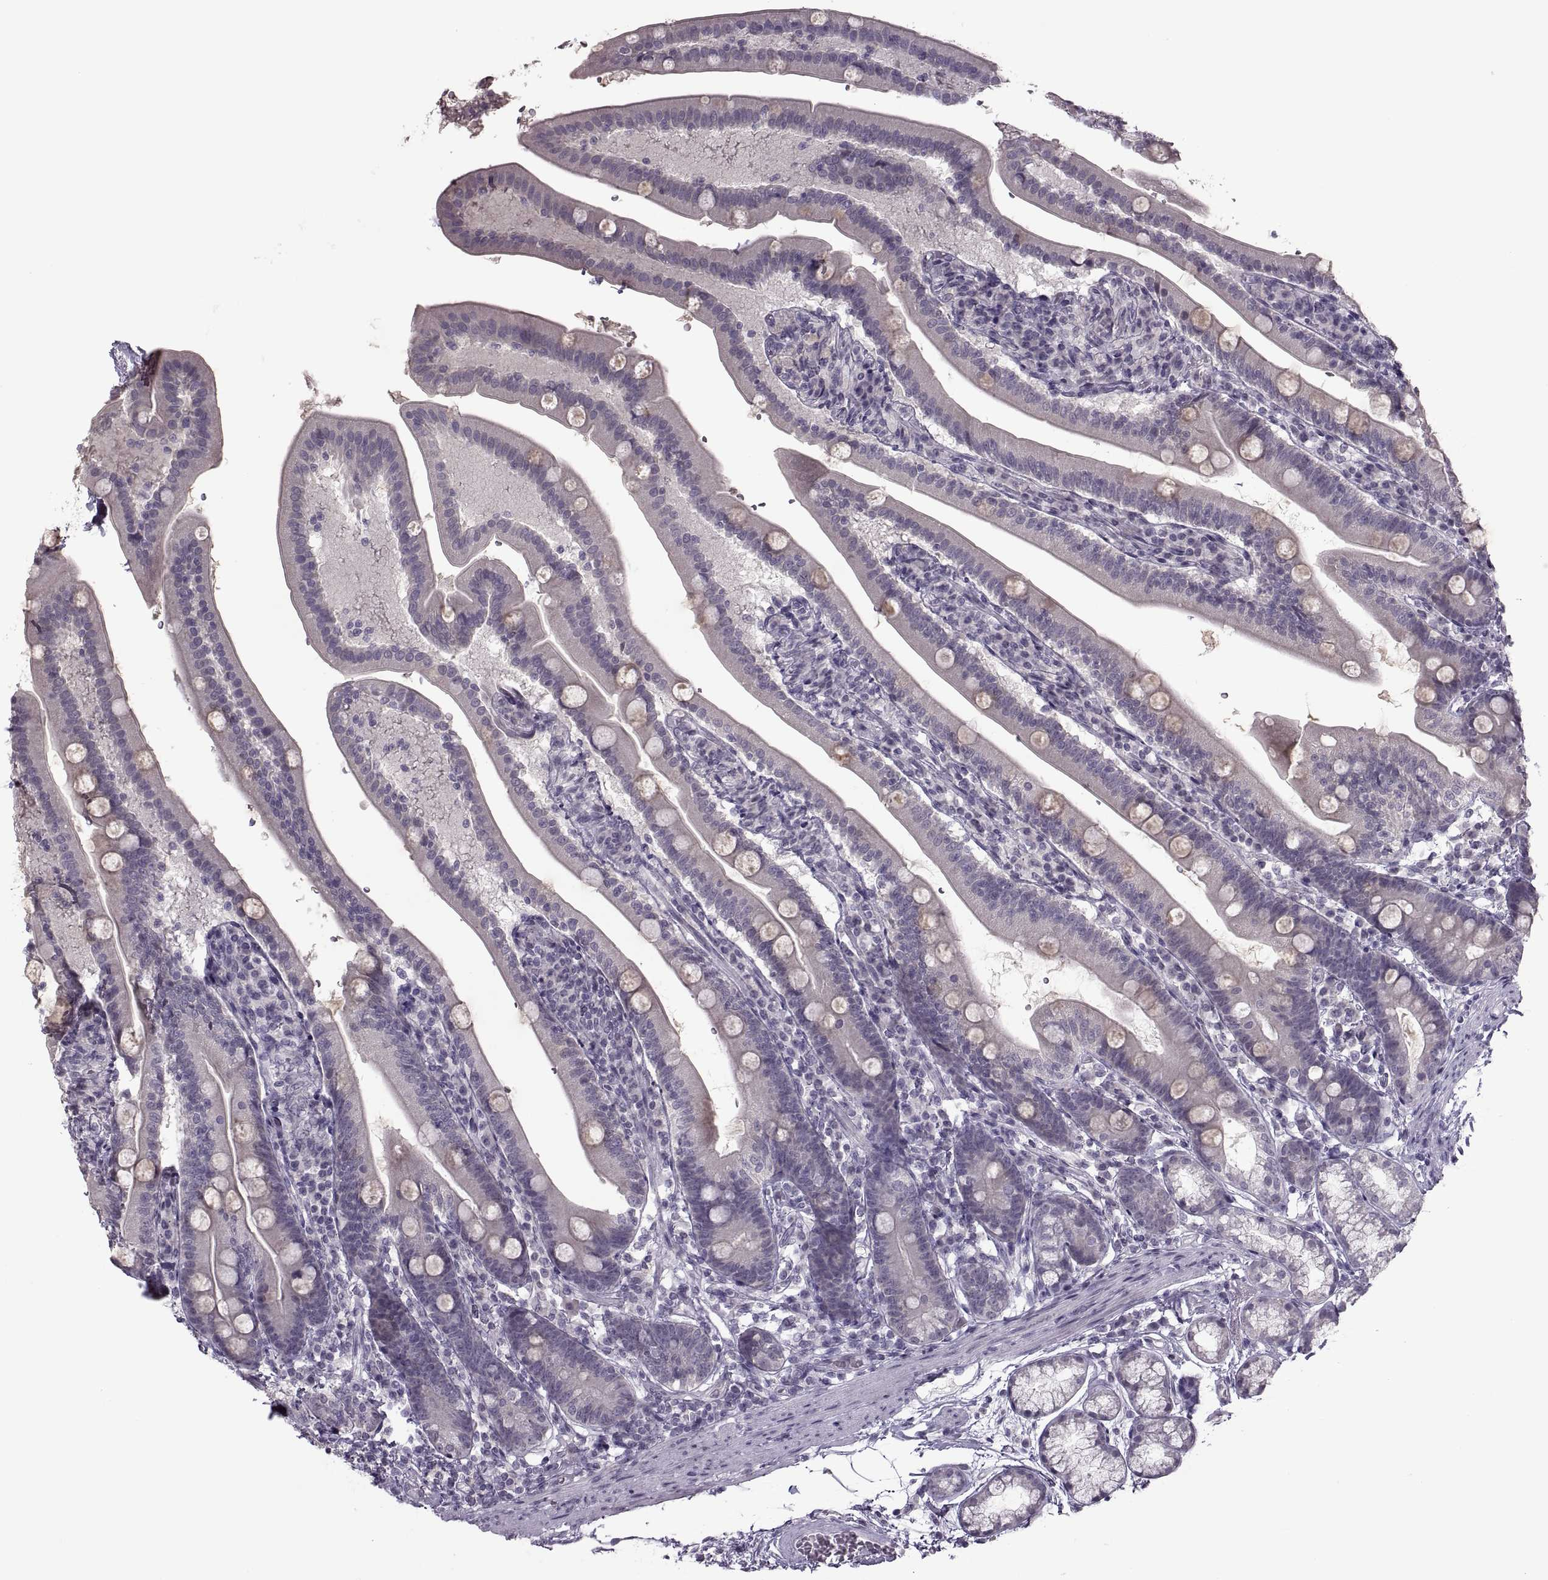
{"staining": {"intensity": "negative", "quantity": "none", "location": "none"}, "tissue": "duodenum", "cell_type": "Glandular cells", "image_type": "normal", "snomed": [{"axis": "morphology", "description": "Normal tissue, NOS"}, {"axis": "topography", "description": "Duodenum"}], "caption": "This image is of benign duodenum stained with immunohistochemistry to label a protein in brown with the nuclei are counter-stained blue. There is no positivity in glandular cells.", "gene": "MGAT4D", "patient": {"sex": "female", "age": 67}}